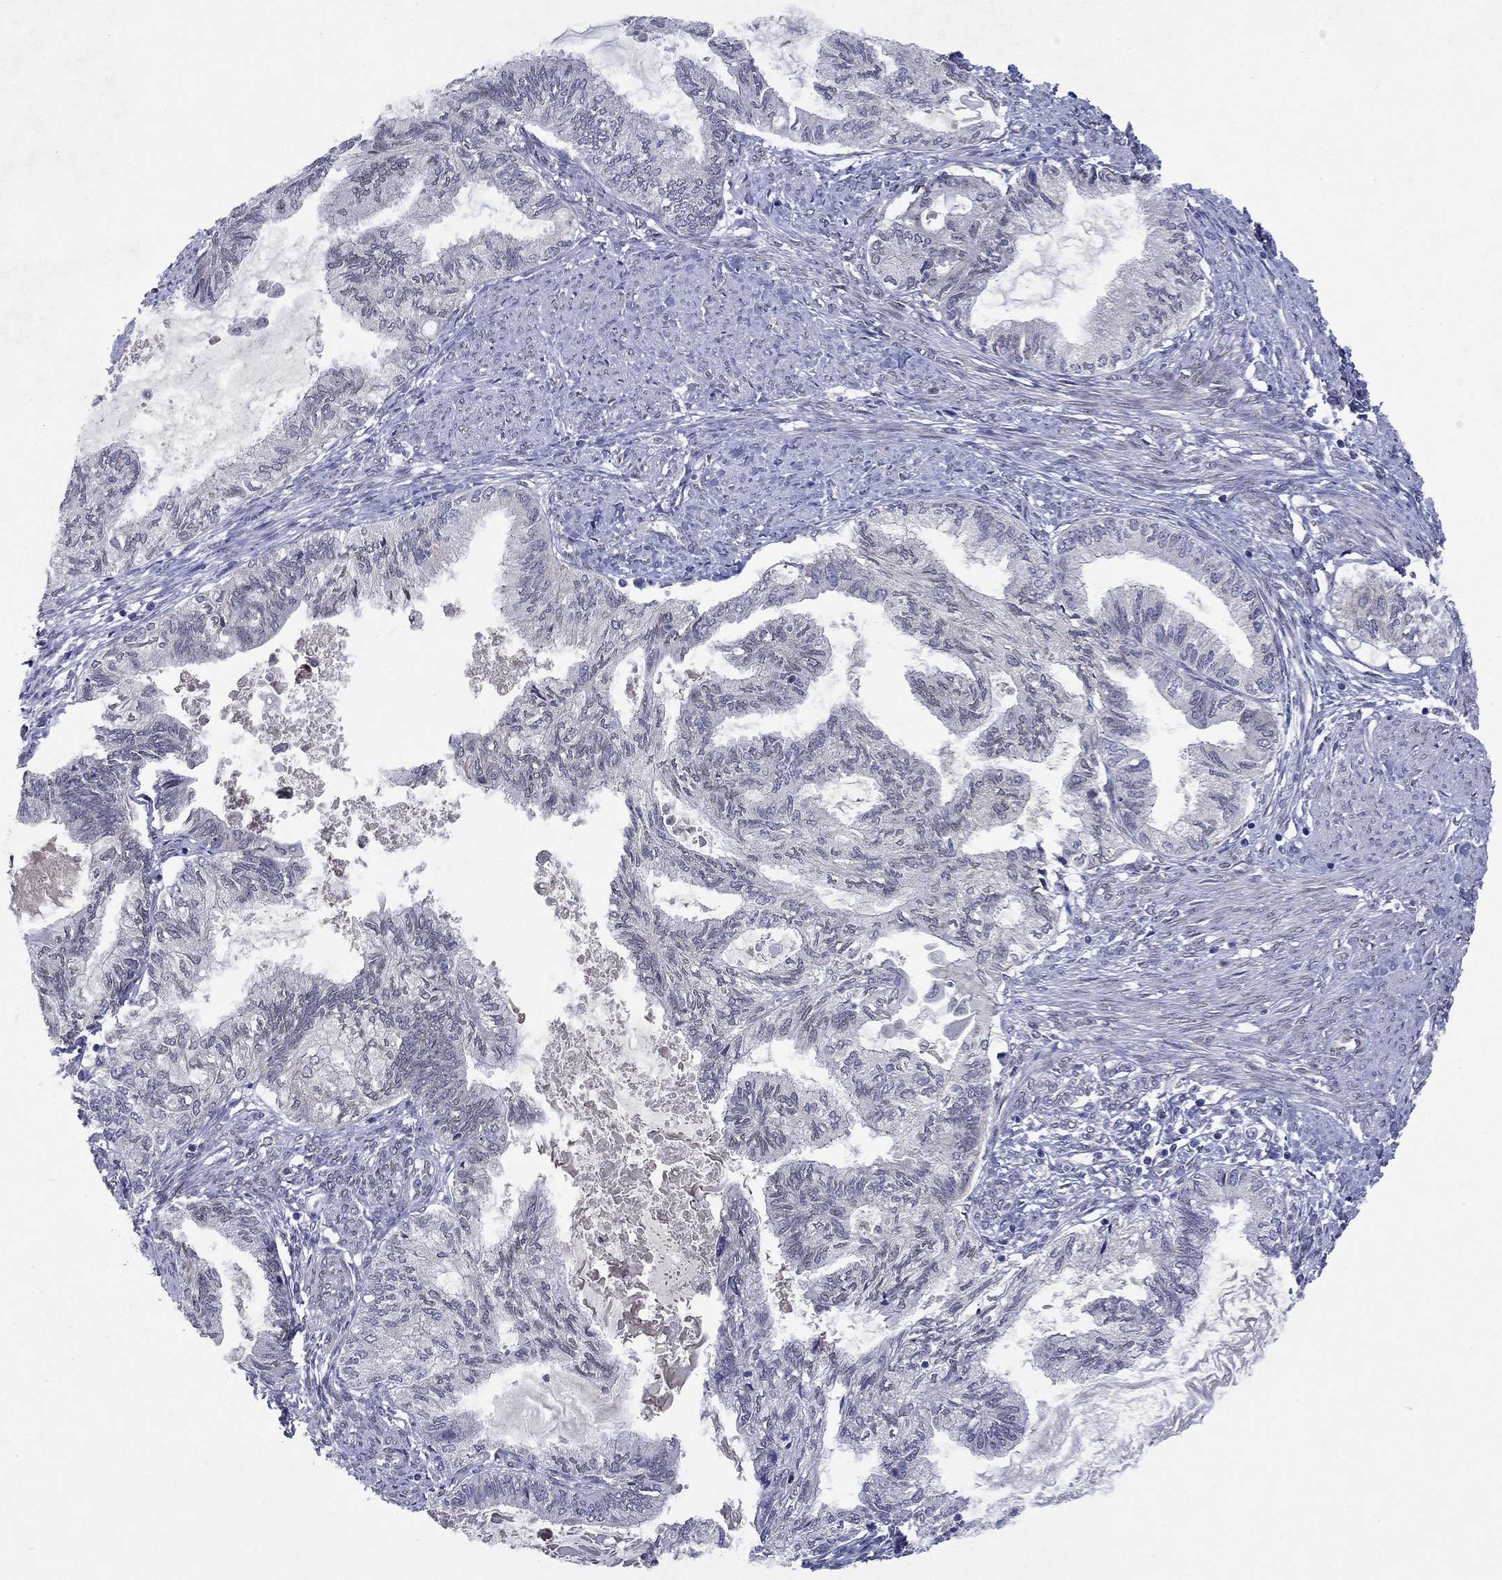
{"staining": {"intensity": "negative", "quantity": "none", "location": "none"}, "tissue": "endometrial cancer", "cell_type": "Tumor cells", "image_type": "cancer", "snomed": [{"axis": "morphology", "description": "Adenocarcinoma, NOS"}, {"axis": "topography", "description": "Endometrium"}], "caption": "Endometrial adenocarcinoma was stained to show a protein in brown. There is no significant staining in tumor cells.", "gene": "EMC9", "patient": {"sex": "female", "age": 86}}